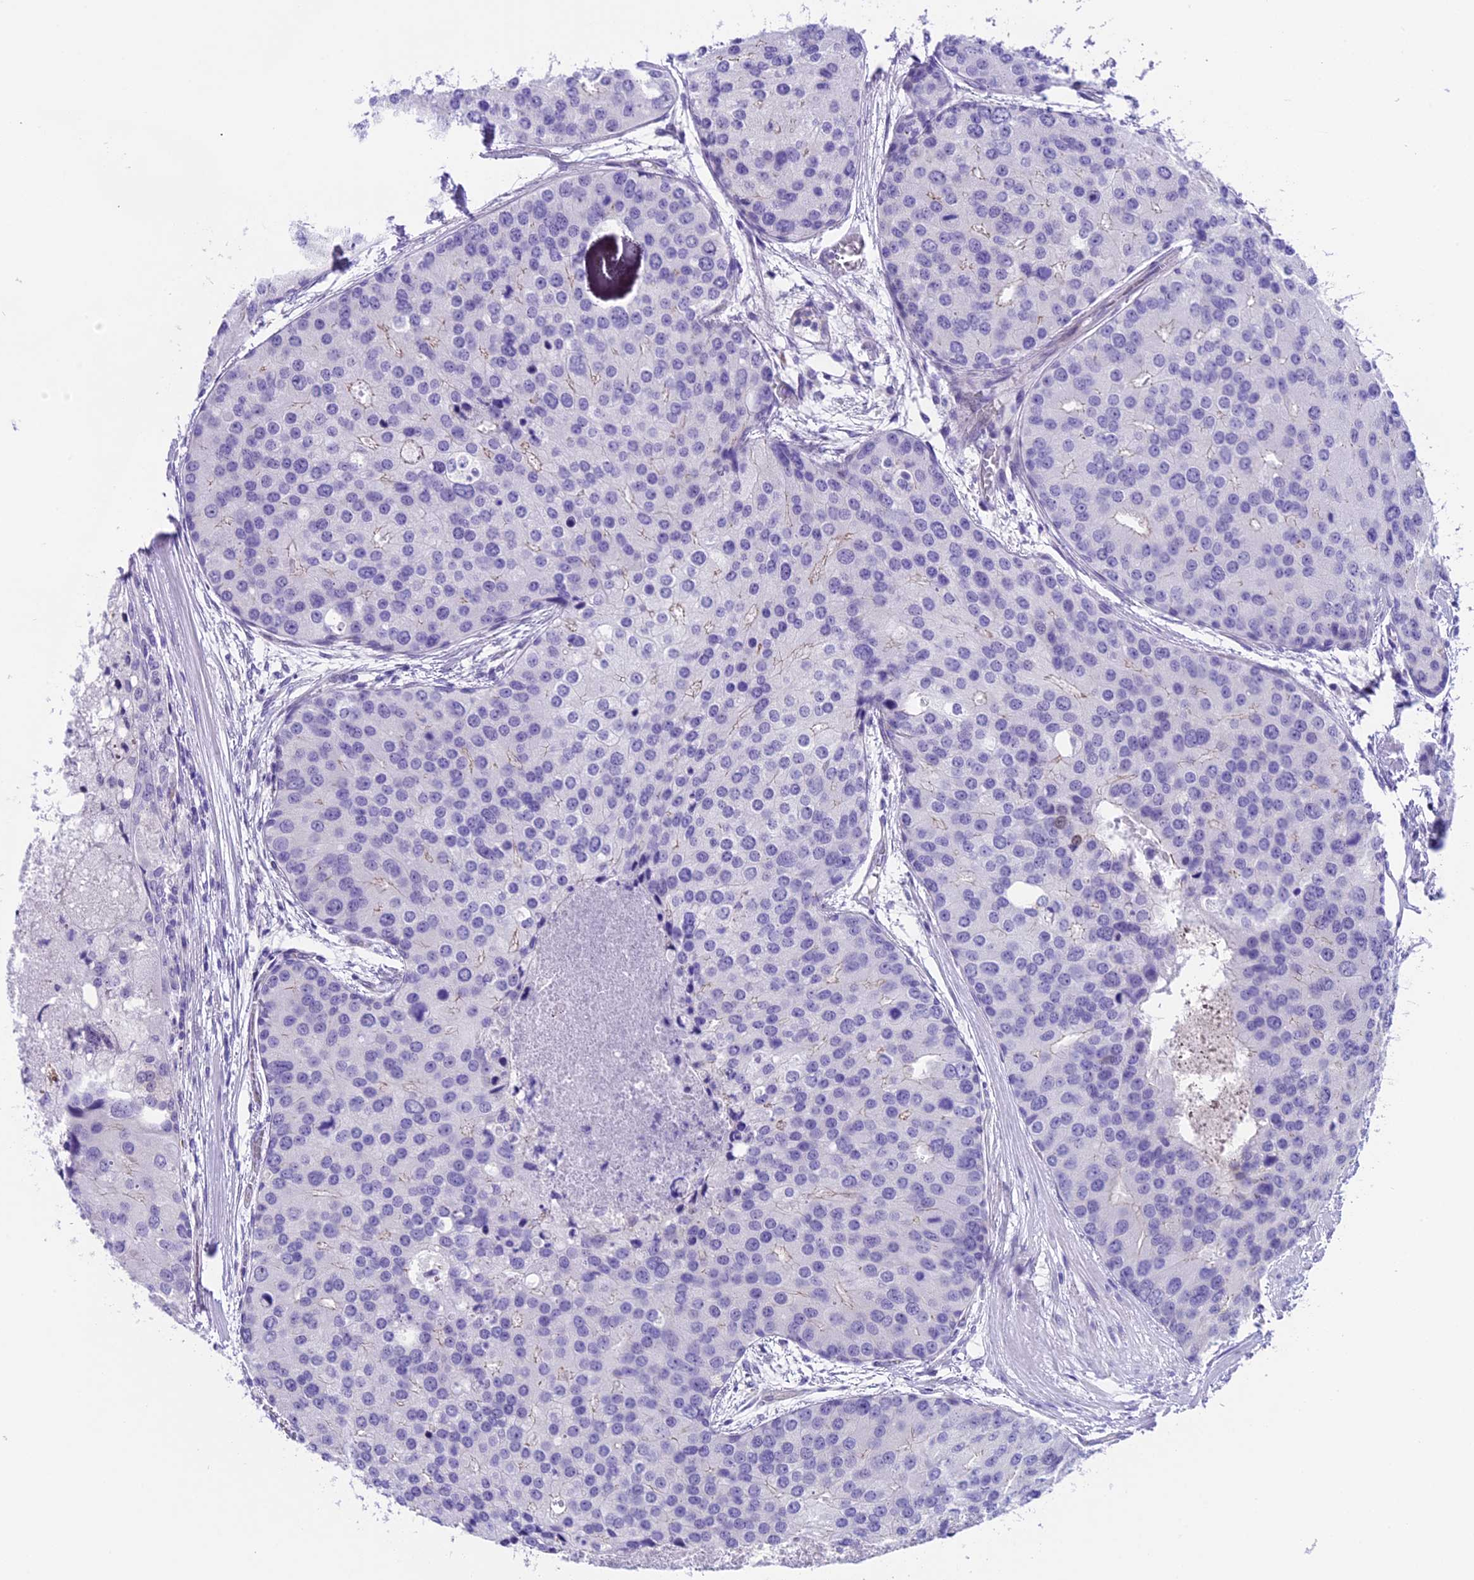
{"staining": {"intensity": "negative", "quantity": "none", "location": "none"}, "tissue": "prostate cancer", "cell_type": "Tumor cells", "image_type": "cancer", "snomed": [{"axis": "morphology", "description": "Adenocarcinoma, High grade"}, {"axis": "topography", "description": "Prostate"}], "caption": "Immunohistochemistry photomicrograph of human prostate cancer stained for a protein (brown), which displays no staining in tumor cells. (DAB immunohistochemistry, high magnification).", "gene": "PRR15", "patient": {"sex": "male", "age": 62}}